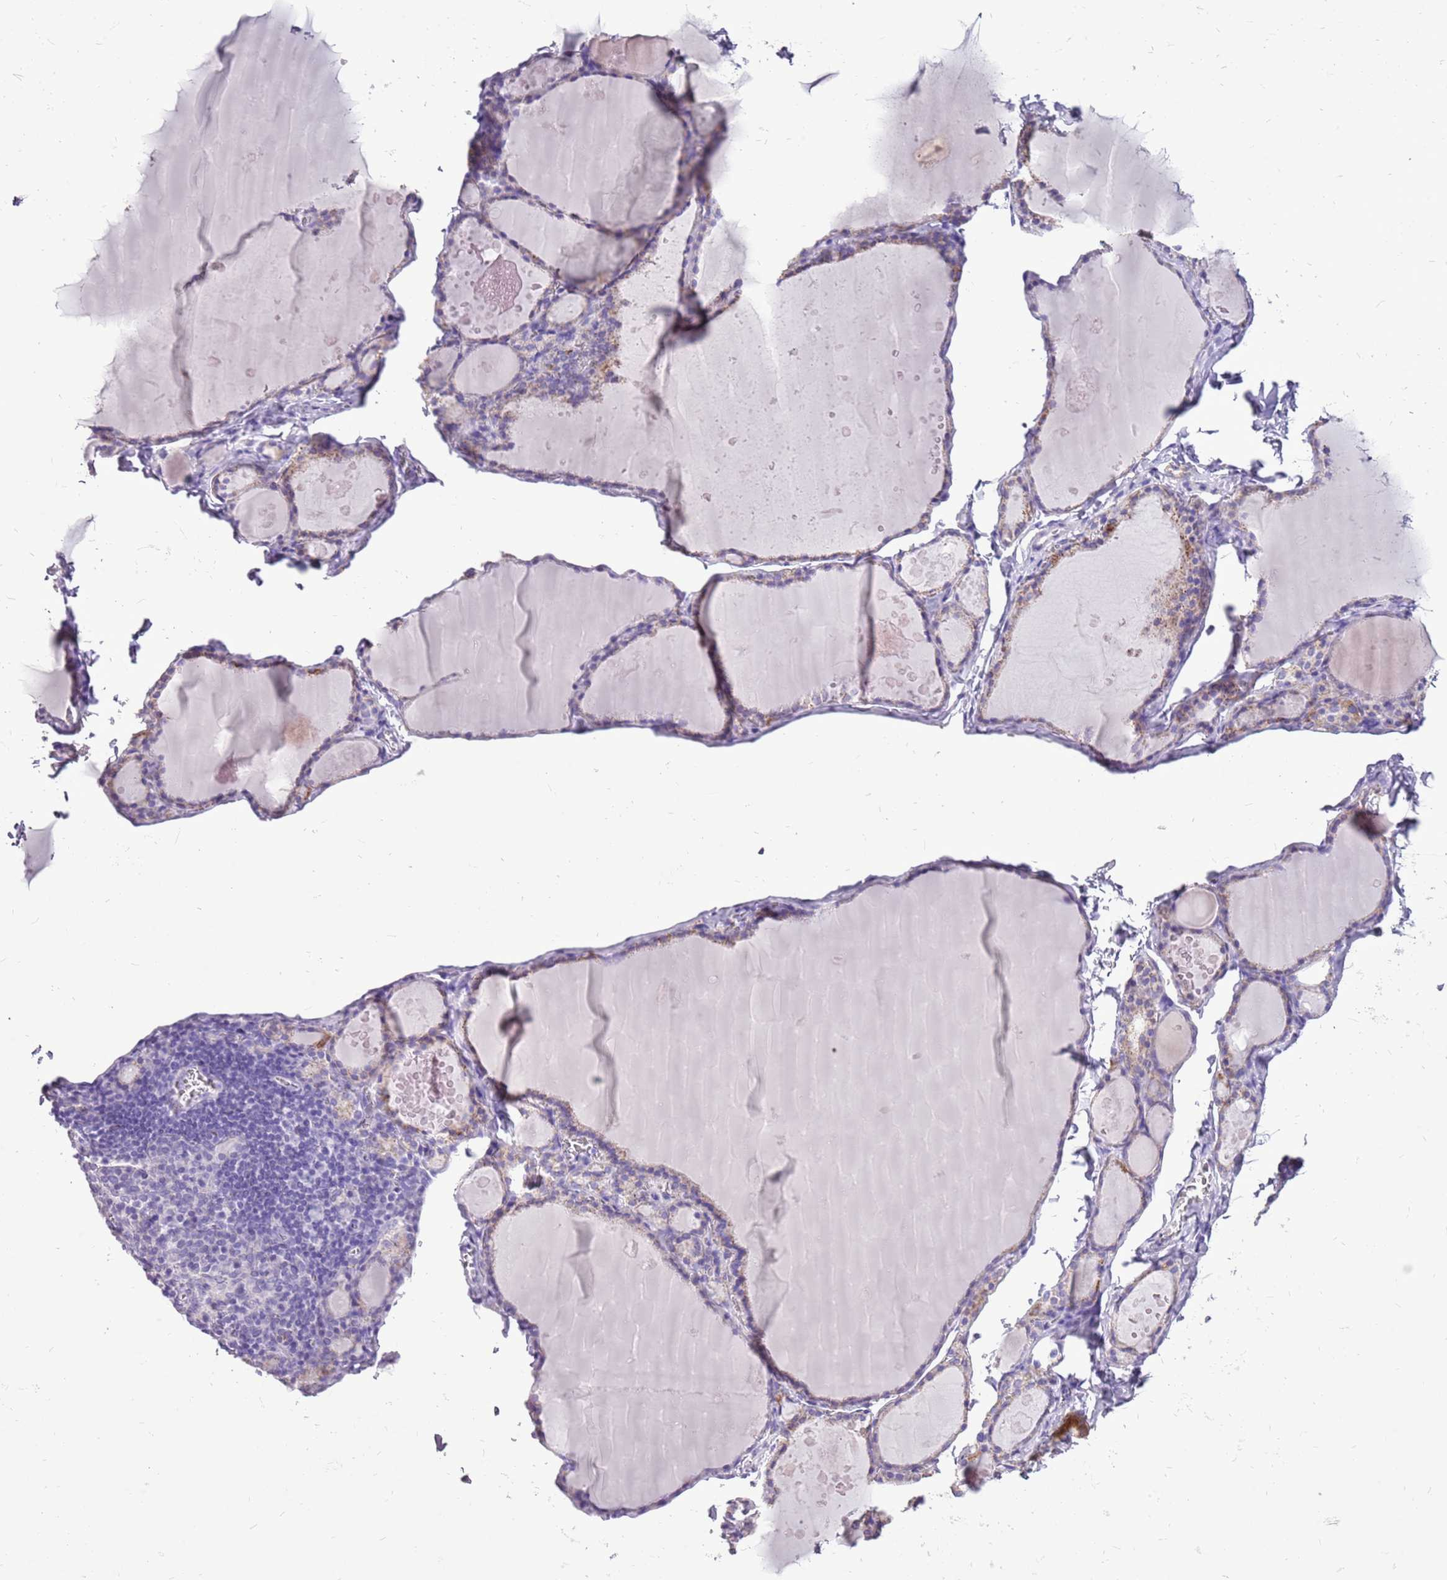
{"staining": {"intensity": "weak", "quantity": "25%-75%", "location": "cytoplasmic/membranous"}, "tissue": "thyroid gland", "cell_type": "Glandular cells", "image_type": "normal", "snomed": [{"axis": "morphology", "description": "Normal tissue, NOS"}, {"axis": "topography", "description": "Thyroid gland"}], "caption": "Immunohistochemistry (IHC) (DAB) staining of benign thyroid gland displays weak cytoplasmic/membranous protein staining in approximately 25%-75% of glandular cells.", "gene": "ACSS3", "patient": {"sex": "male", "age": 56}}